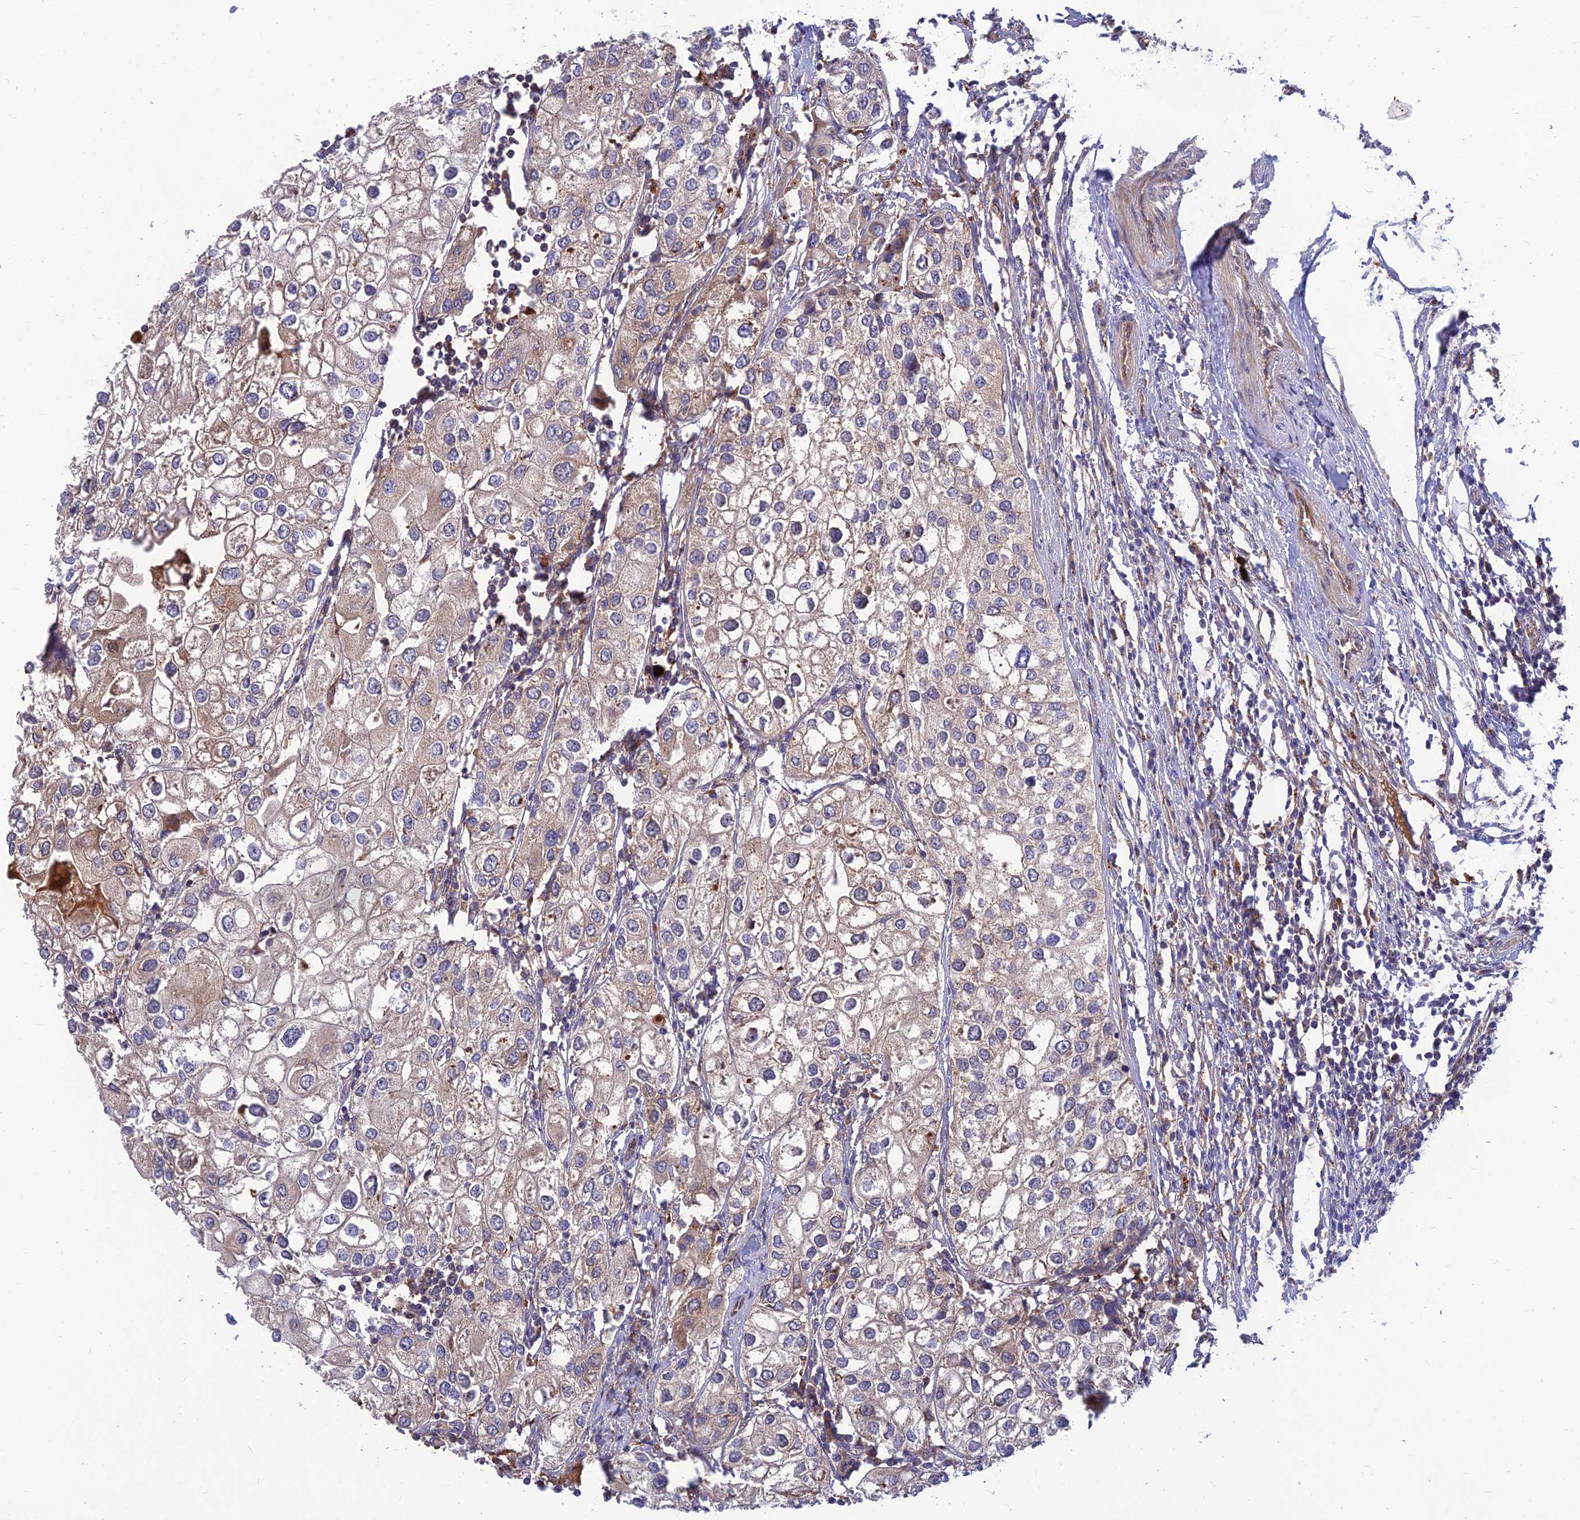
{"staining": {"intensity": "weak", "quantity": "25%-75%", "location": "cytoplasmic/membranous"}, "tissue": "urothelial cancer", "cell_type": "Tumor cells", "image_type": "cancer", "snomed": [{"axis": "morphology", "description": "Urothelial carcinoma, High grade"}, {"axis": "topography", "description": "Urinary bladder"}], "caption": "IHC of high-grade urothelial carcinoma shows low levels of weak cytoplasmic/membranous positivity in approximately 25%-75% of tumor cells.", "gene": "FAM151B", "patient": {"sex": "male", "age": 64}}